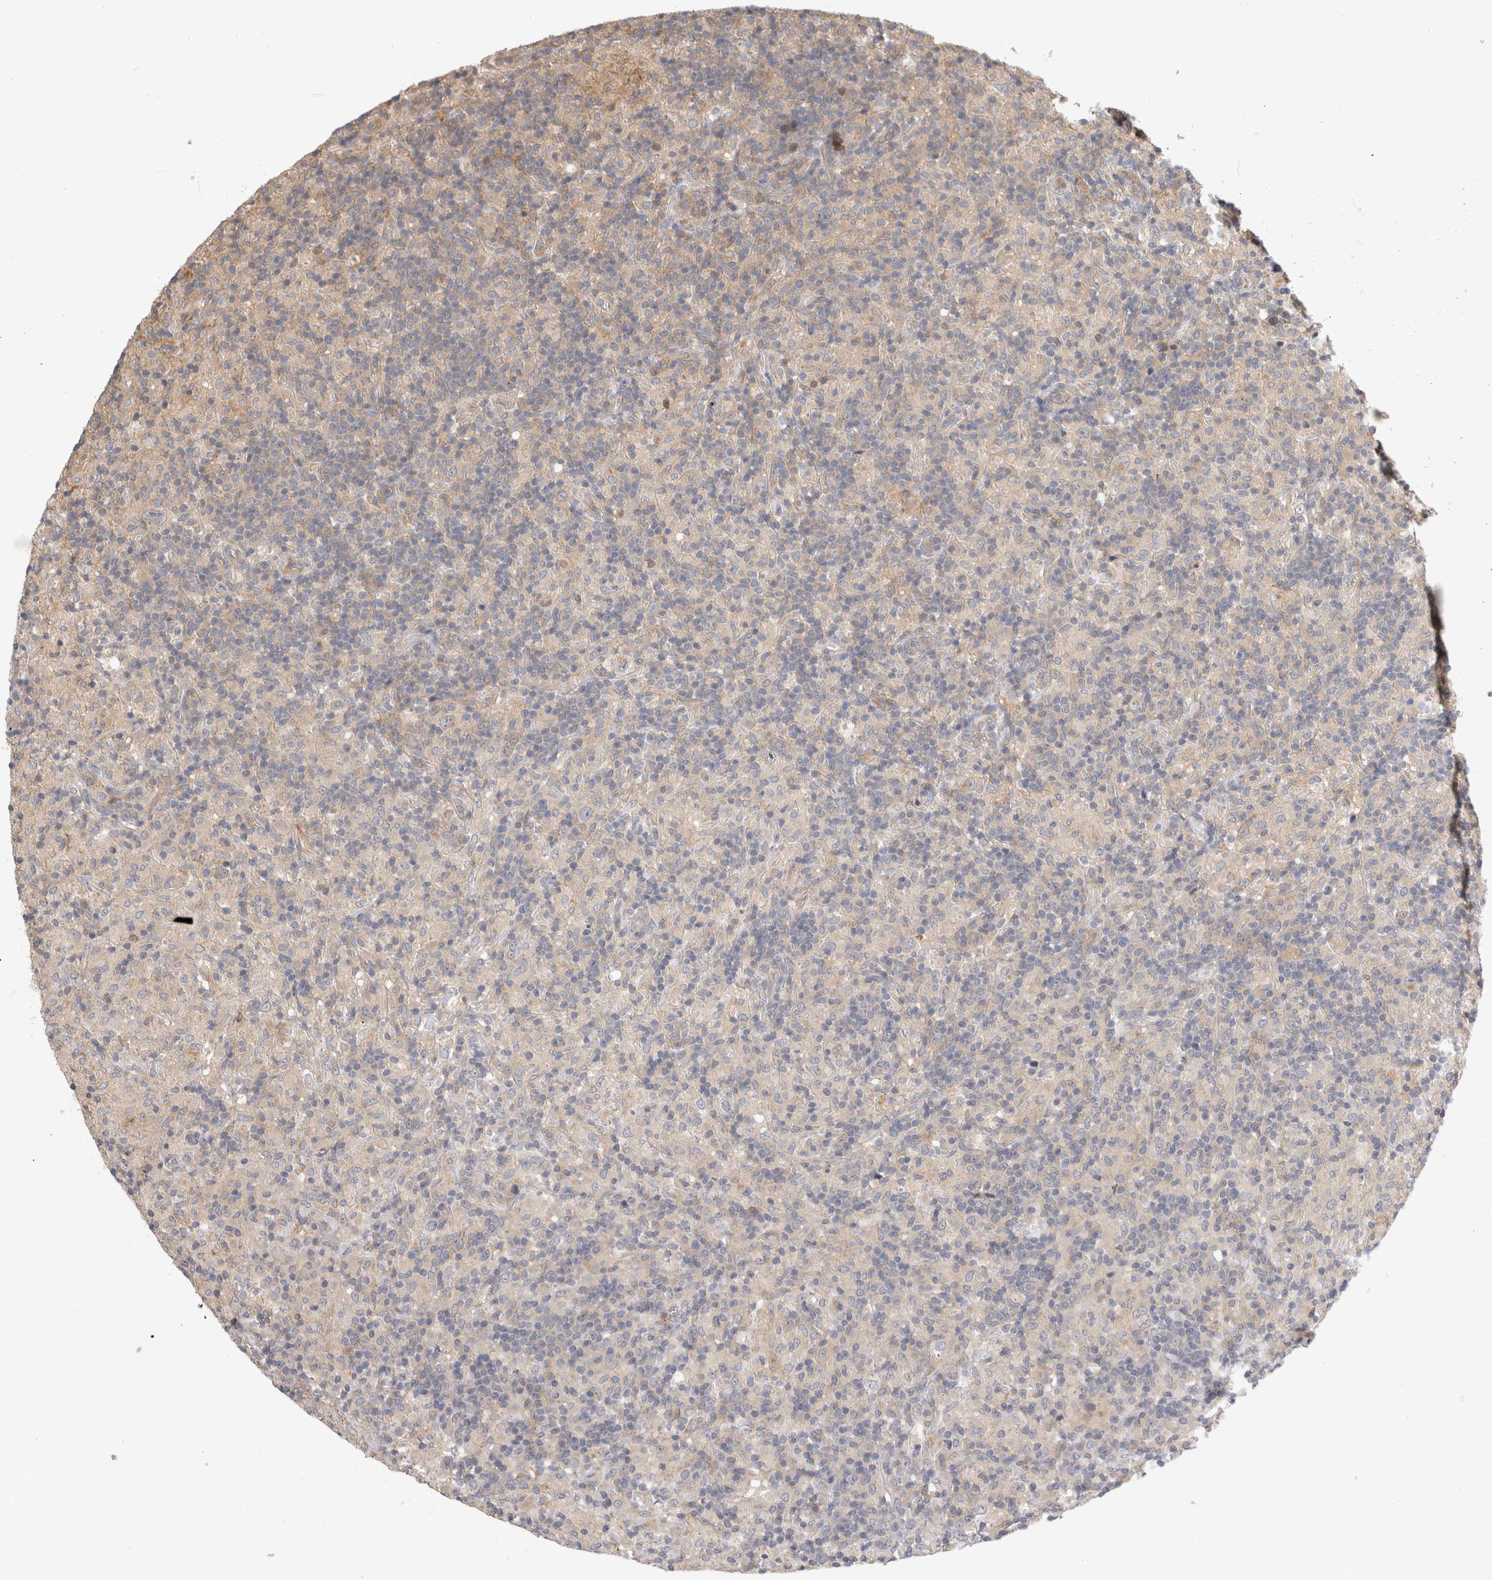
{"staining": {"intensity": "negative", "quantity": "none", "location": "none"}, "tissue": "lymphoma", "cell_type": "Tumor cells", "image_type": "cancer", "snomed": [{"axis": "morphology", "description": "Hodgkin's disease, NOS"}, {"axis": "topography", "description": "Lymph node"}], "caption": "Tumor cells are negative for protein expression in human lymphoma.", "gene": "PGM1", "patient": {"sex": "male", "age": 70}}